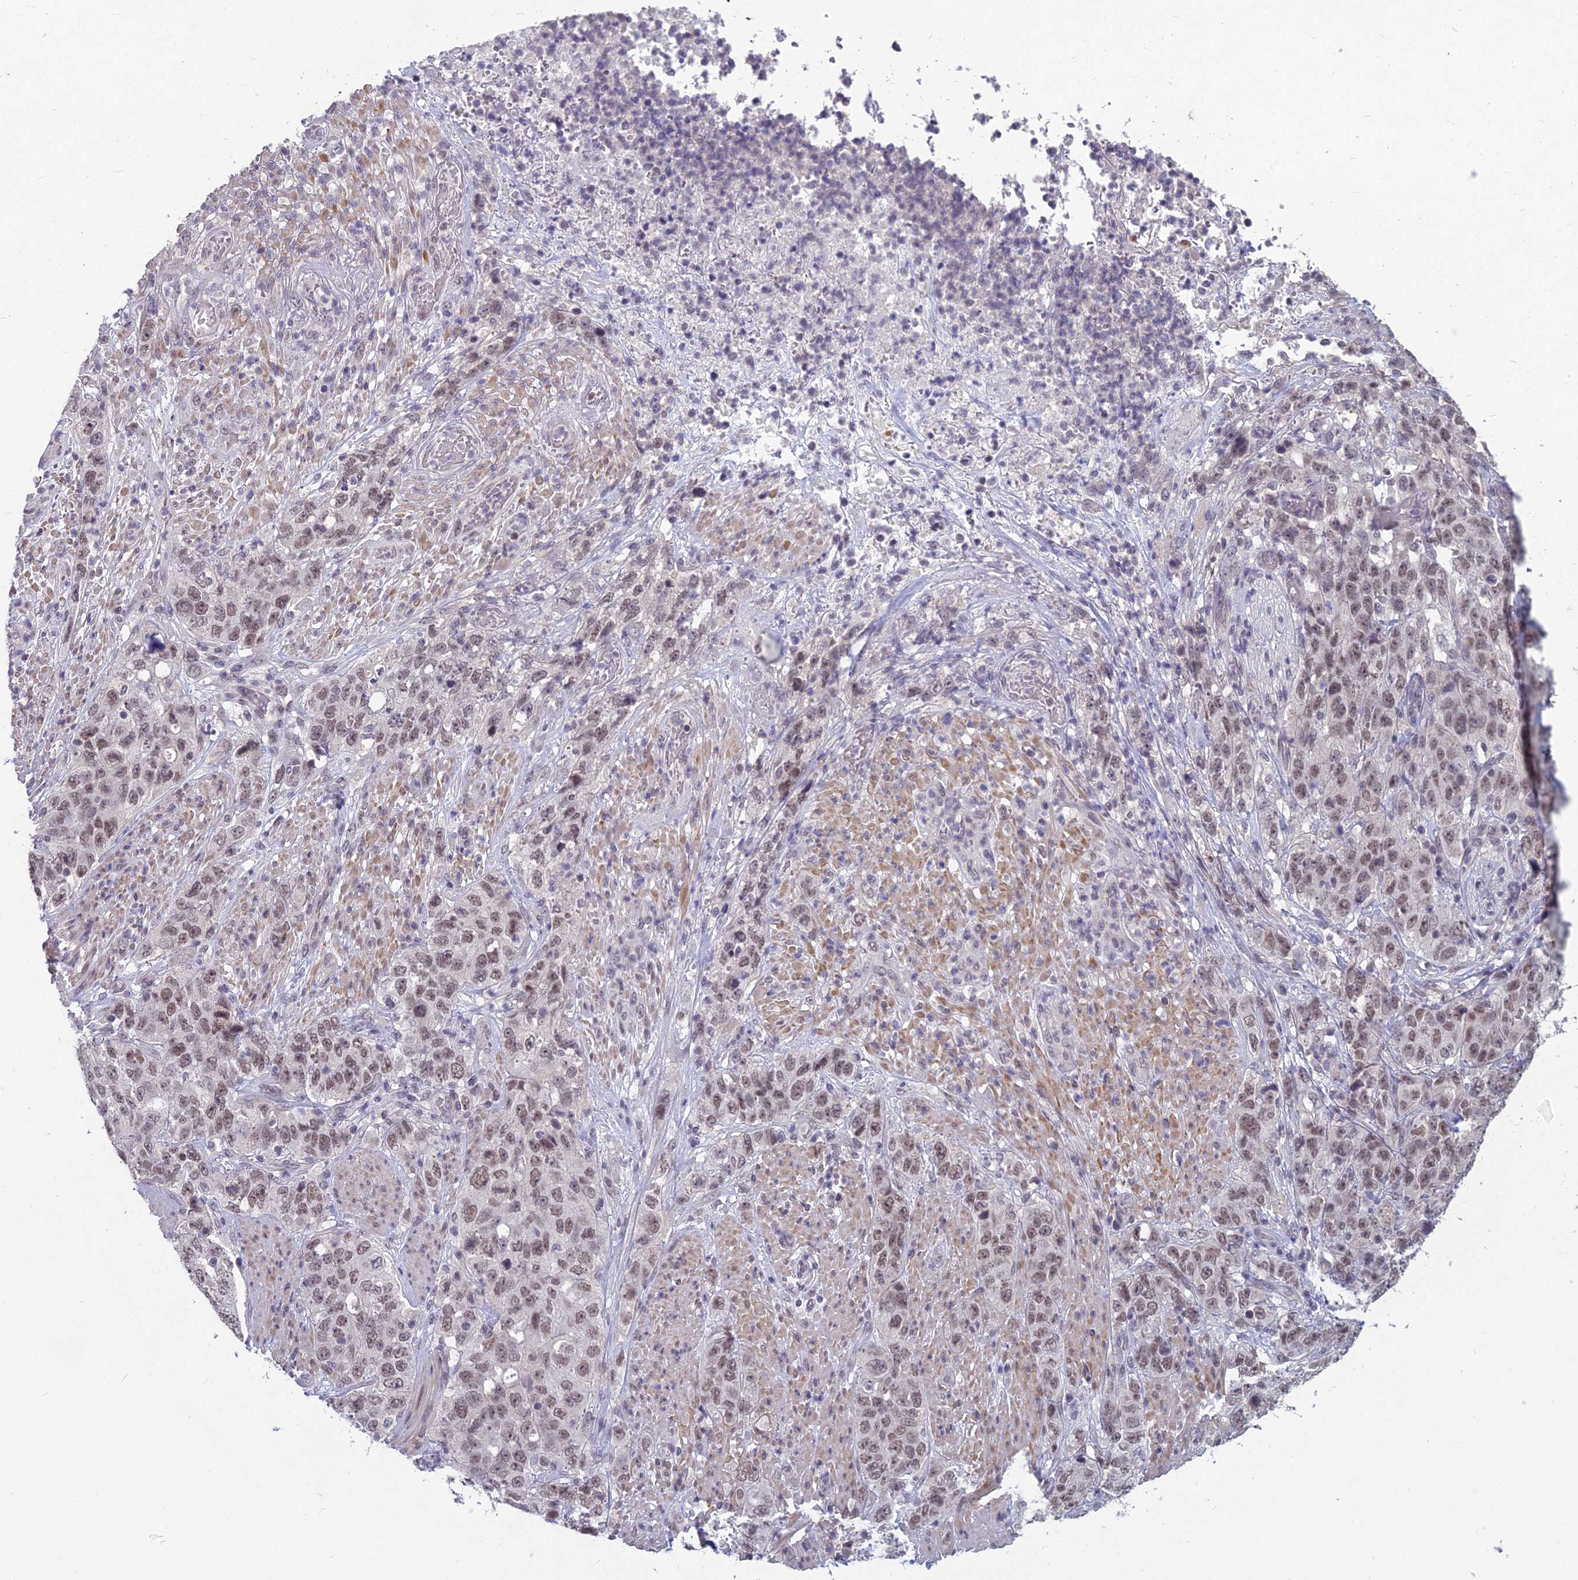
{"staining": {"intensity": "moderate", "quantity": ">75%", "location": "nuclear"}, "tissue": "stomach cancer", "cell_type": "Tumor cells", "image_type": "cancer", "snomed": [{"axis": "morphology", "description": "Adenocarcinoma, NOS"}, {"axis": "topography", "description": "Stomach"}], "caption": "The immunohistochemical stain shows moderate nuclear positivity in tumor cells of stomach cancer tissue.", "gene": "KAT7", "patient": {"sex": "male", "age": 48}}